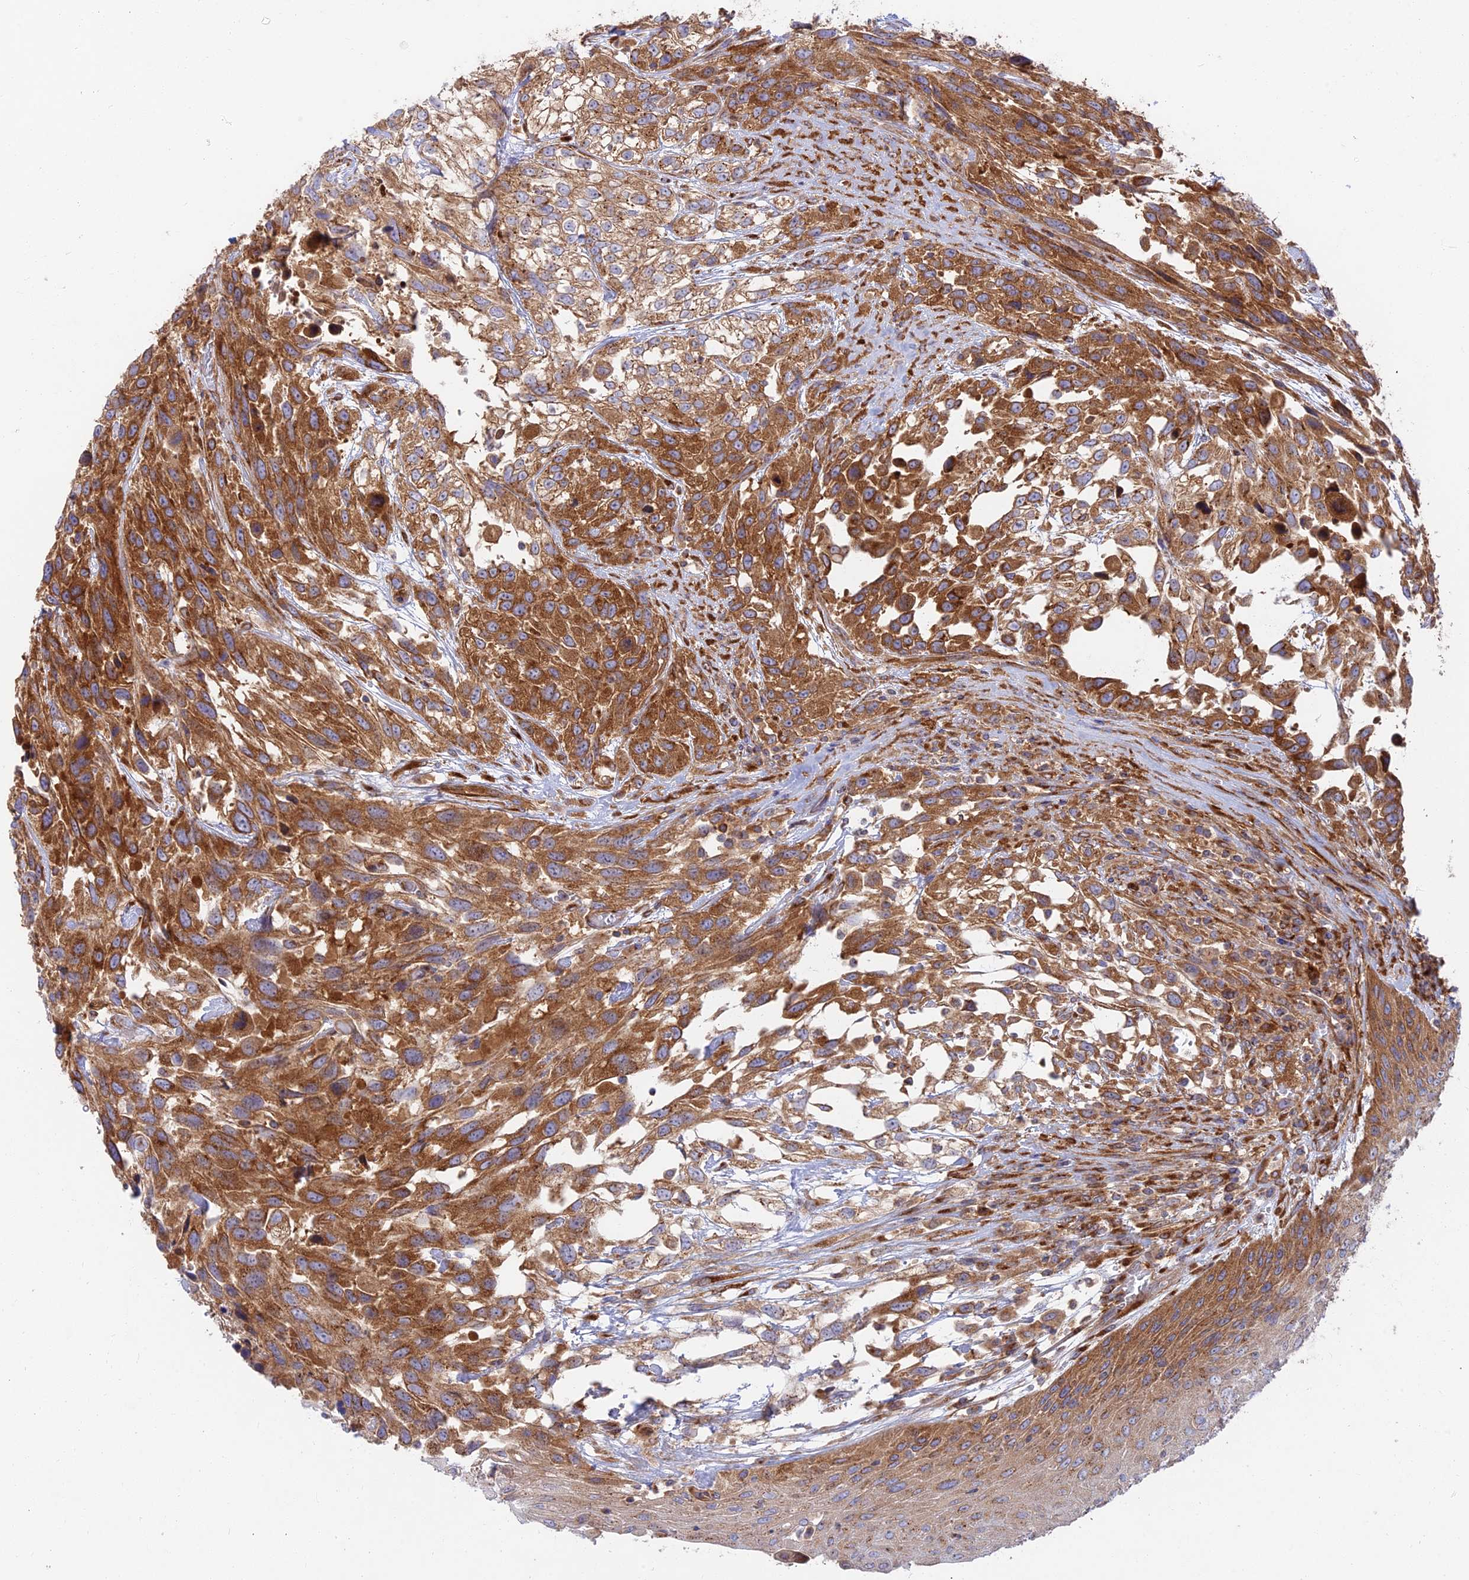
{"staining": {"intensity": "strong", "quantity": ">75%", "location": "cytoplasmic/membranous"}, "tissue": "urothelial cancer", "cell_type": "Tumor cells", "image_type": "cancer", "snomed": [{"axis": "morphology", "description": "Urothelial carcinoma, High grade"}, {"axis": "topography", "description": "Urinary bladder"}], "caption": "Human high-grade urothelial carcinoma stained with a protein marker exhibits strong staining in tumor cells.", "gene": "GOLGA3", "patient": {"sex": "female", "age": 70}}